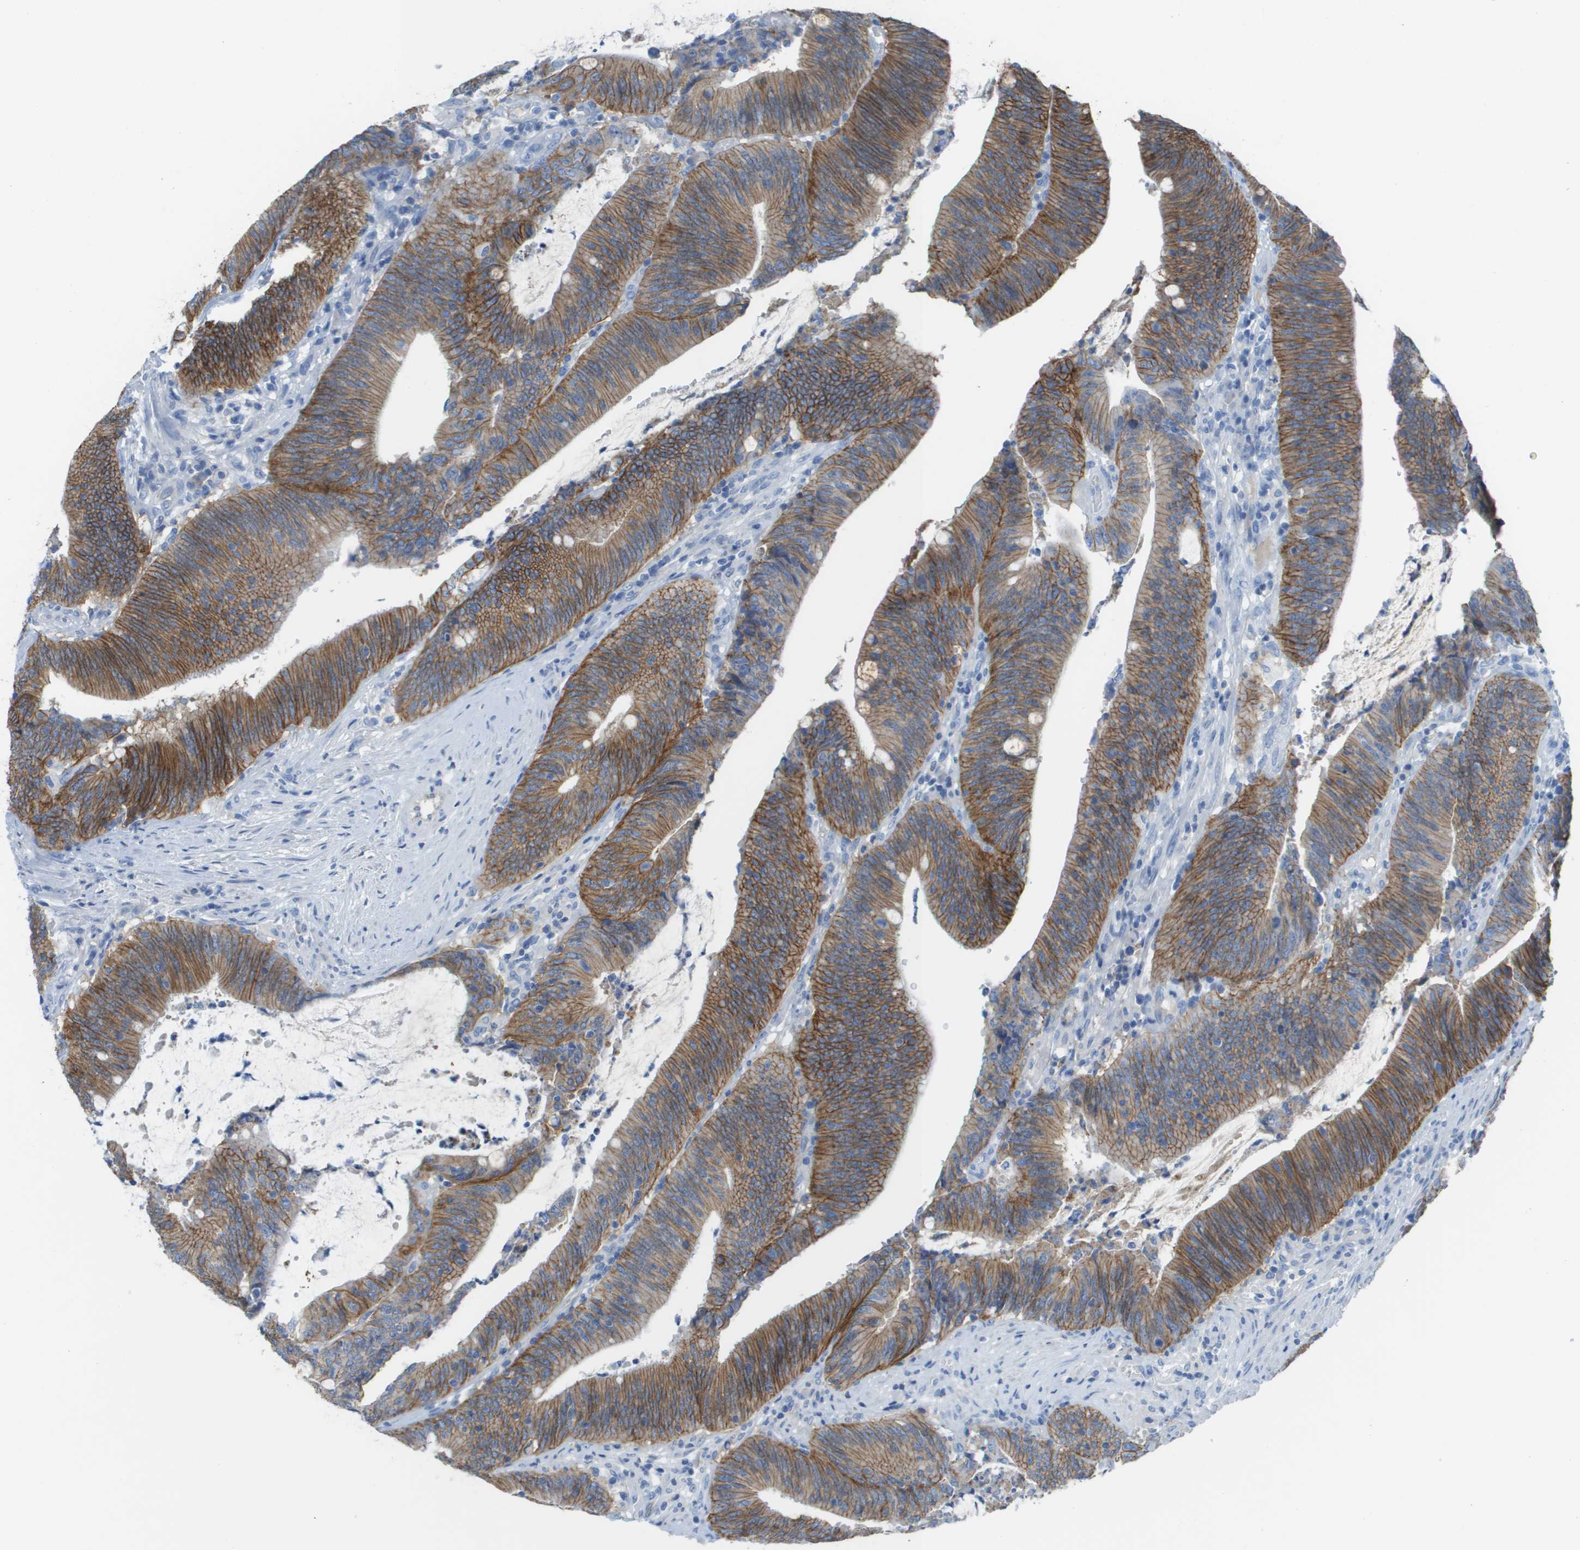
{"staining": {"intensity": "moderate", "quantity": ">75%", "location": "cytoplasmic/membranous"}, "tissue": "colorectal cancer", "cell_type": "Tumor cells", "image_type": "cancer", "snomed": [{"axis": "morphology", "description": "Normal tissue, NOS"}, {"axis": "morphology", "description": "Adenocarcinoma, NOS"}, {"axis": "topography", "description": "Rectum"}], "caption": "Immunohistochemical staining of colorectal cancer shows medium levels of moderate cytoplasmic/membranous protein expression in approximately >75% of tumor cells. The staining was performed using DAB, with brown indicating positive protein expression. Nuclei are stained blue with hematoxylin.", "gene": "CD46", "patient": {"sex": "female", "age": 66}}